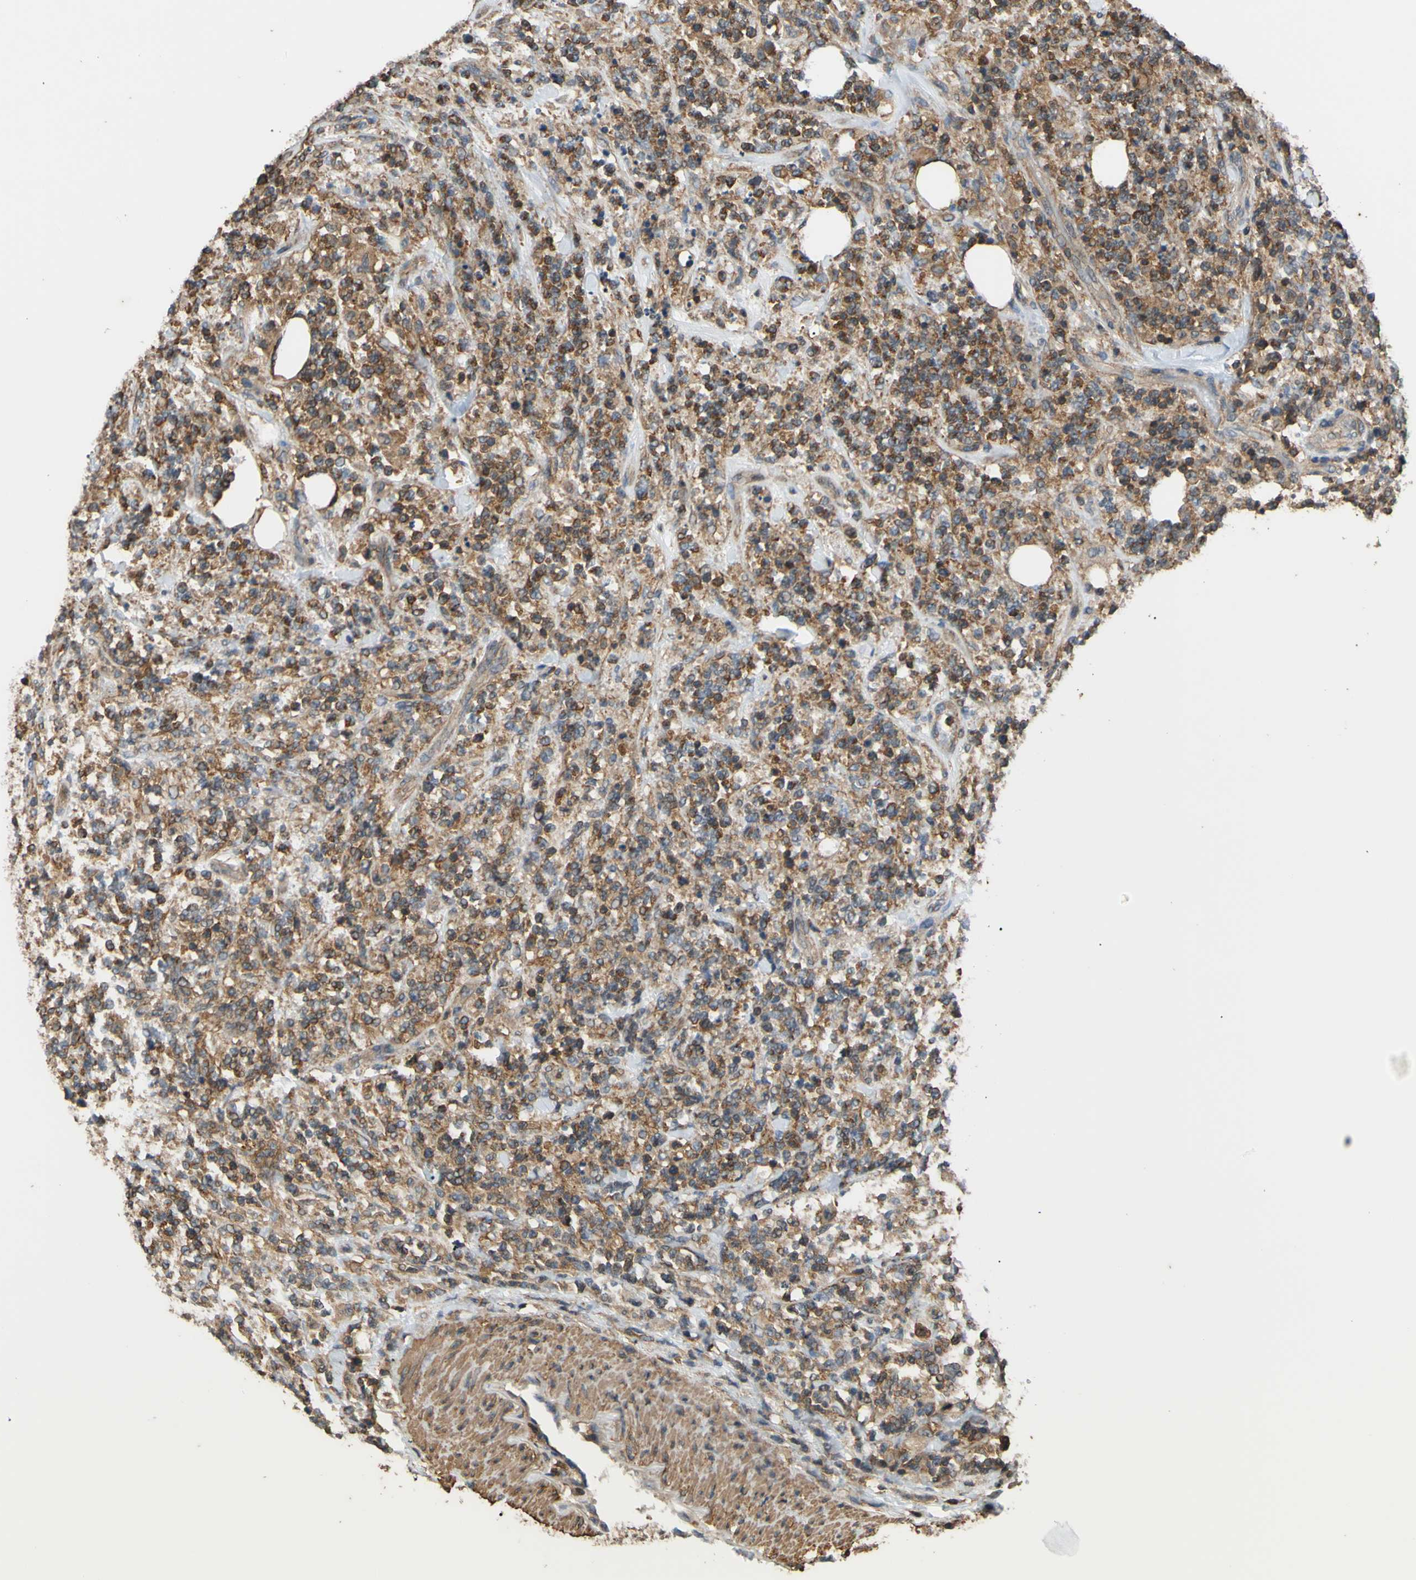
{"staining": {"intensity": "moderate", "quantity": "25%-75%", "location": "cytoplasmic/membranous"}, "tissue": "lymphoma", "cell_type": "Tumor cells", "image_type": "cancer", "snomed": [{"axis": "morphology", "description": "Malignant lymphoma, non-Hodgkin's type, High grade"}, {"axis": "topography", "description": "Soft tissue"}], "caption": "Malignant lymphoma, non-Hodgkin's type (high-grade) tissue exhibits moderate cytoplasmic/membranous staining in approximately 25%-75% of tumor cells, visualized by immunohistochemistry. Immunohistochemistry (ihc) stains the protein in brown and the nuclei are stained blue.", "gene": "ADD3", "patient": {"sex": "male", "age": 18}}